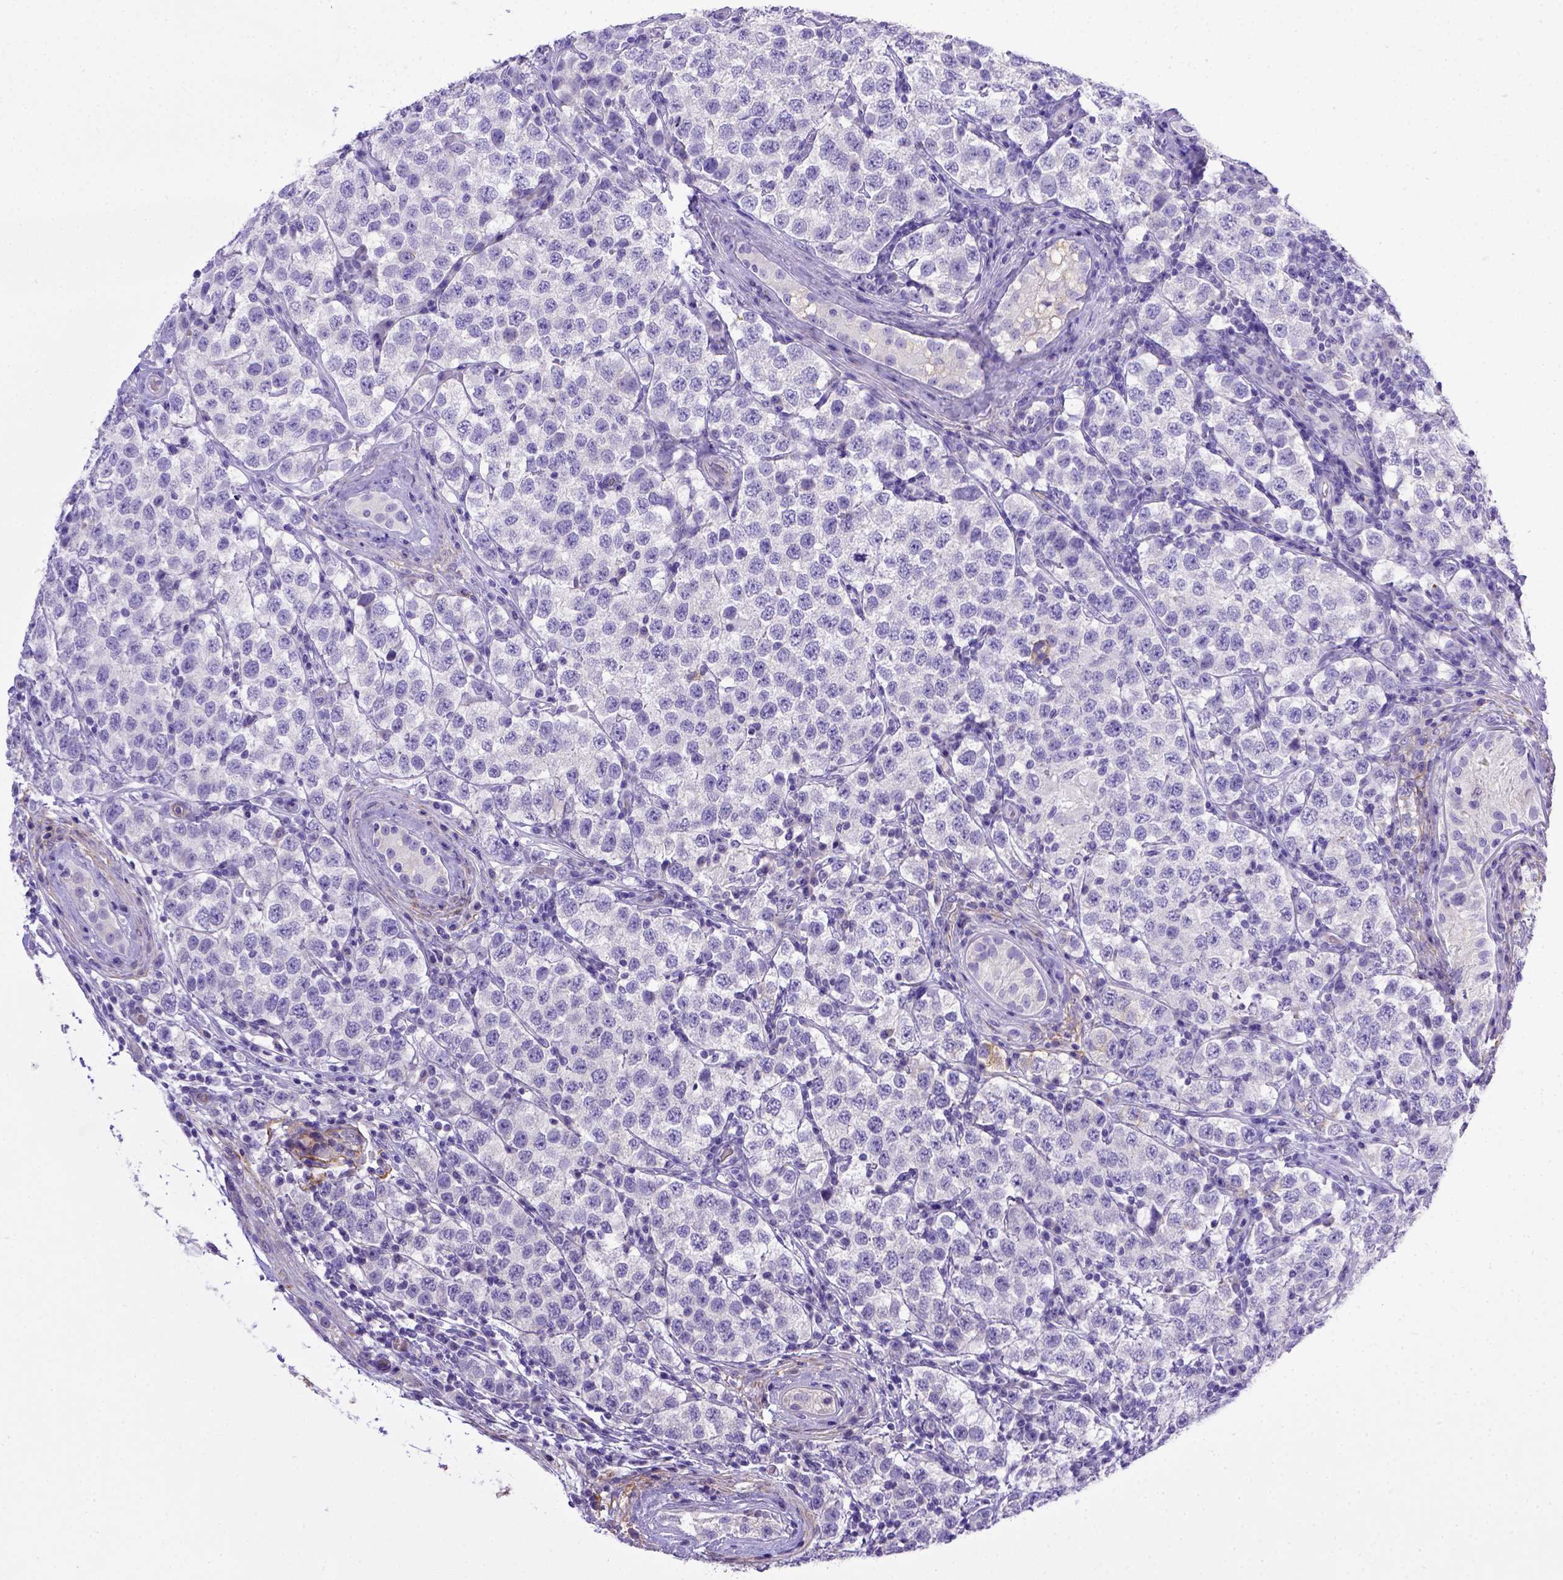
{"staining": {"intensity": "negative", "quantity": "none", "location": "none"}, "tissue": "testis cancer", "cell_type": "Tumor cells", "image_type": "cancer", "snomed": [{"axis": "morphology", "description": "Seminoma, NOS"}, {"axis": "topography", "description": "Testis"}], "caption": "Immunohistochemistry of human testis seminoma reveals no staining in tumor cells.", "gene": "BTN1A1", "patient": {"sex": "male", "age": 34}}